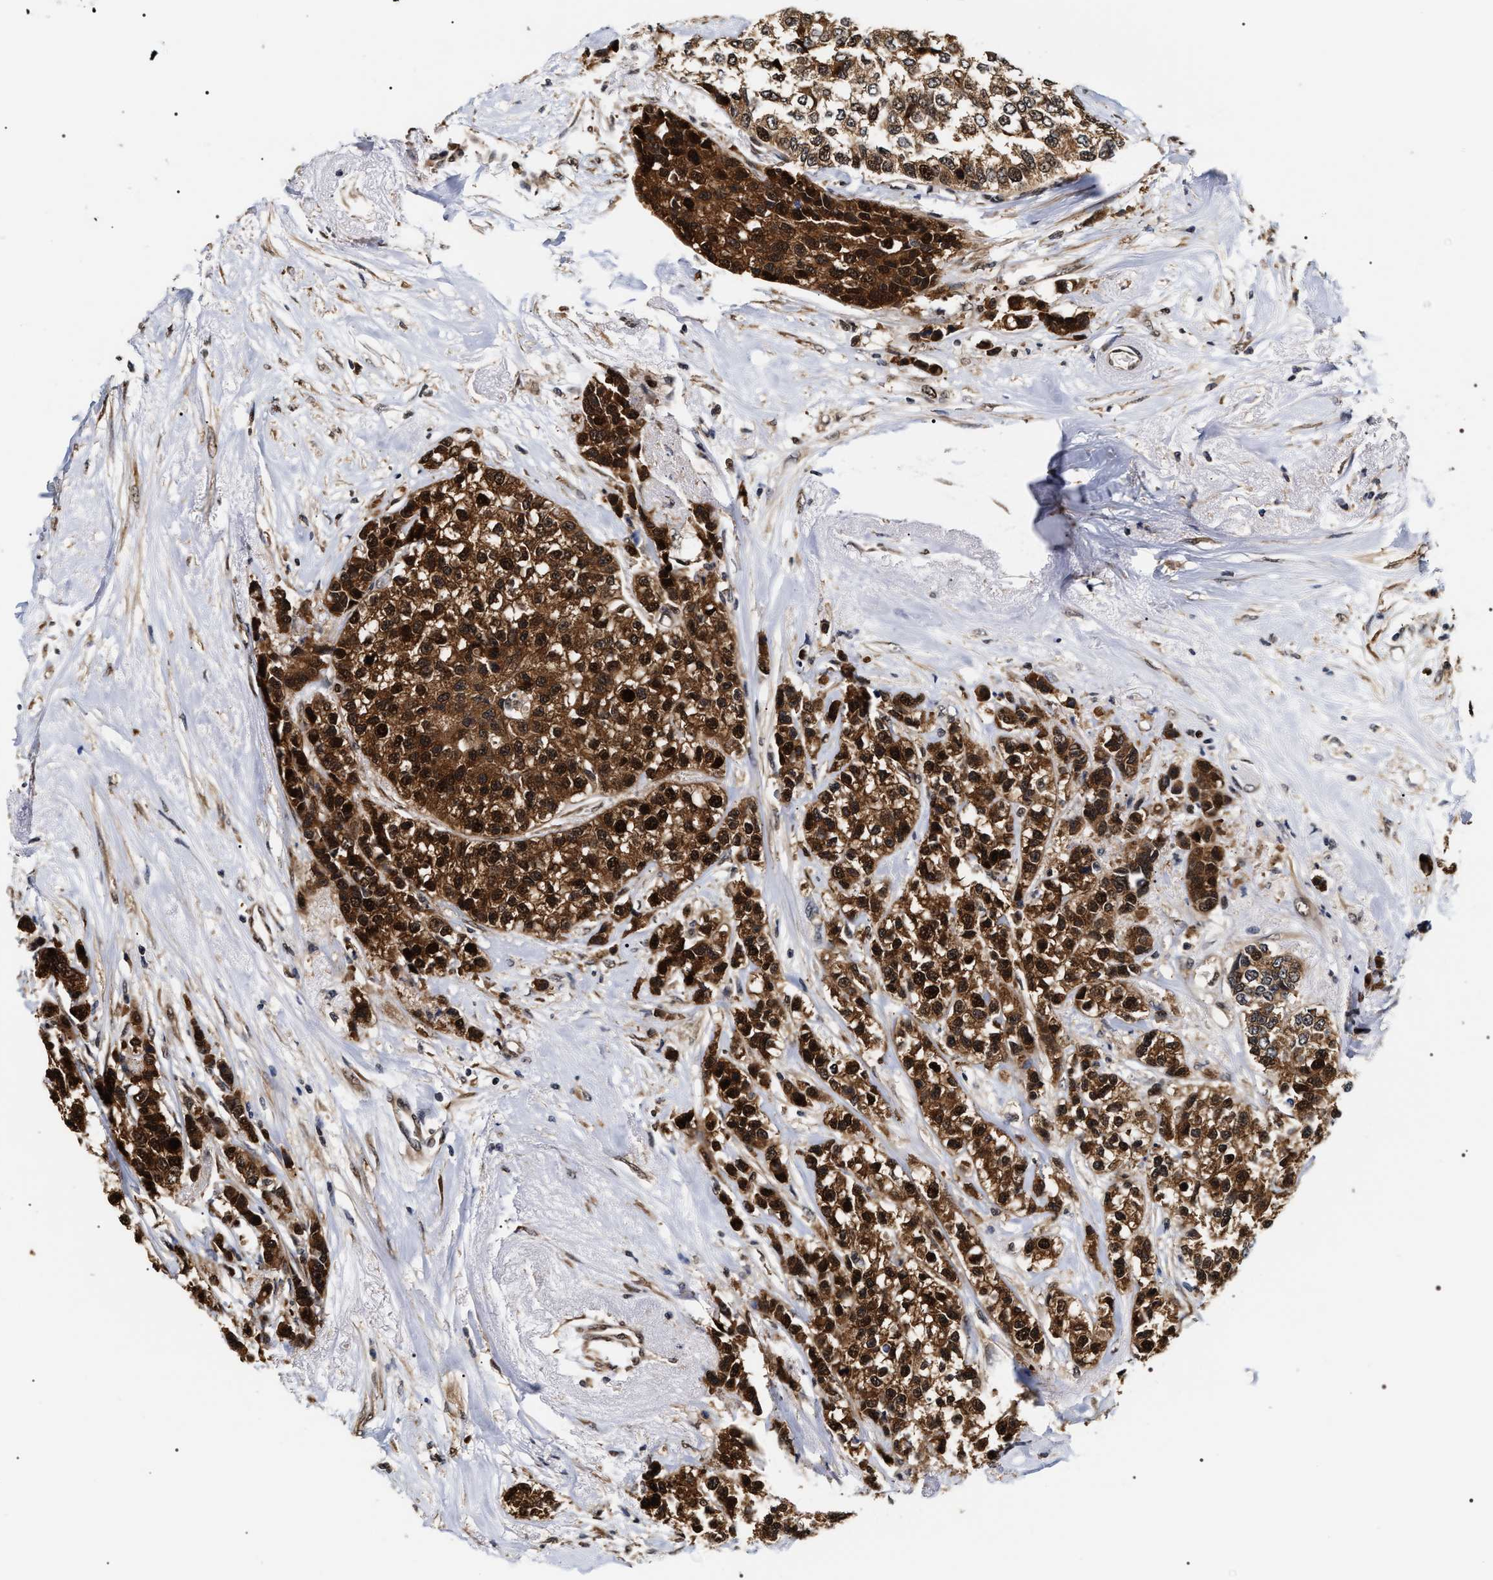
{"staining": {"intensity": "strong", "quantity": ">75%", "location": "cytoplasmic/membranous,nuclear"}, "tissue": "breast cancer", "cell_type": "Tumor cells", "image_type": "cancer", "snomed": [{"axis": "morphology", "description": "Duct carcinoma"}, {"axis": "topography", "description": "Breast"}], "caption": "Strong cytoplasmic/membranous and nuclear staining for a protein is present in about >75% of tumor cells of breast cancer (invasive ductal carcinoma) using immunohistochemistry.", "gene": "BAG6", "patient": {"sex": "female", "age": 51}}